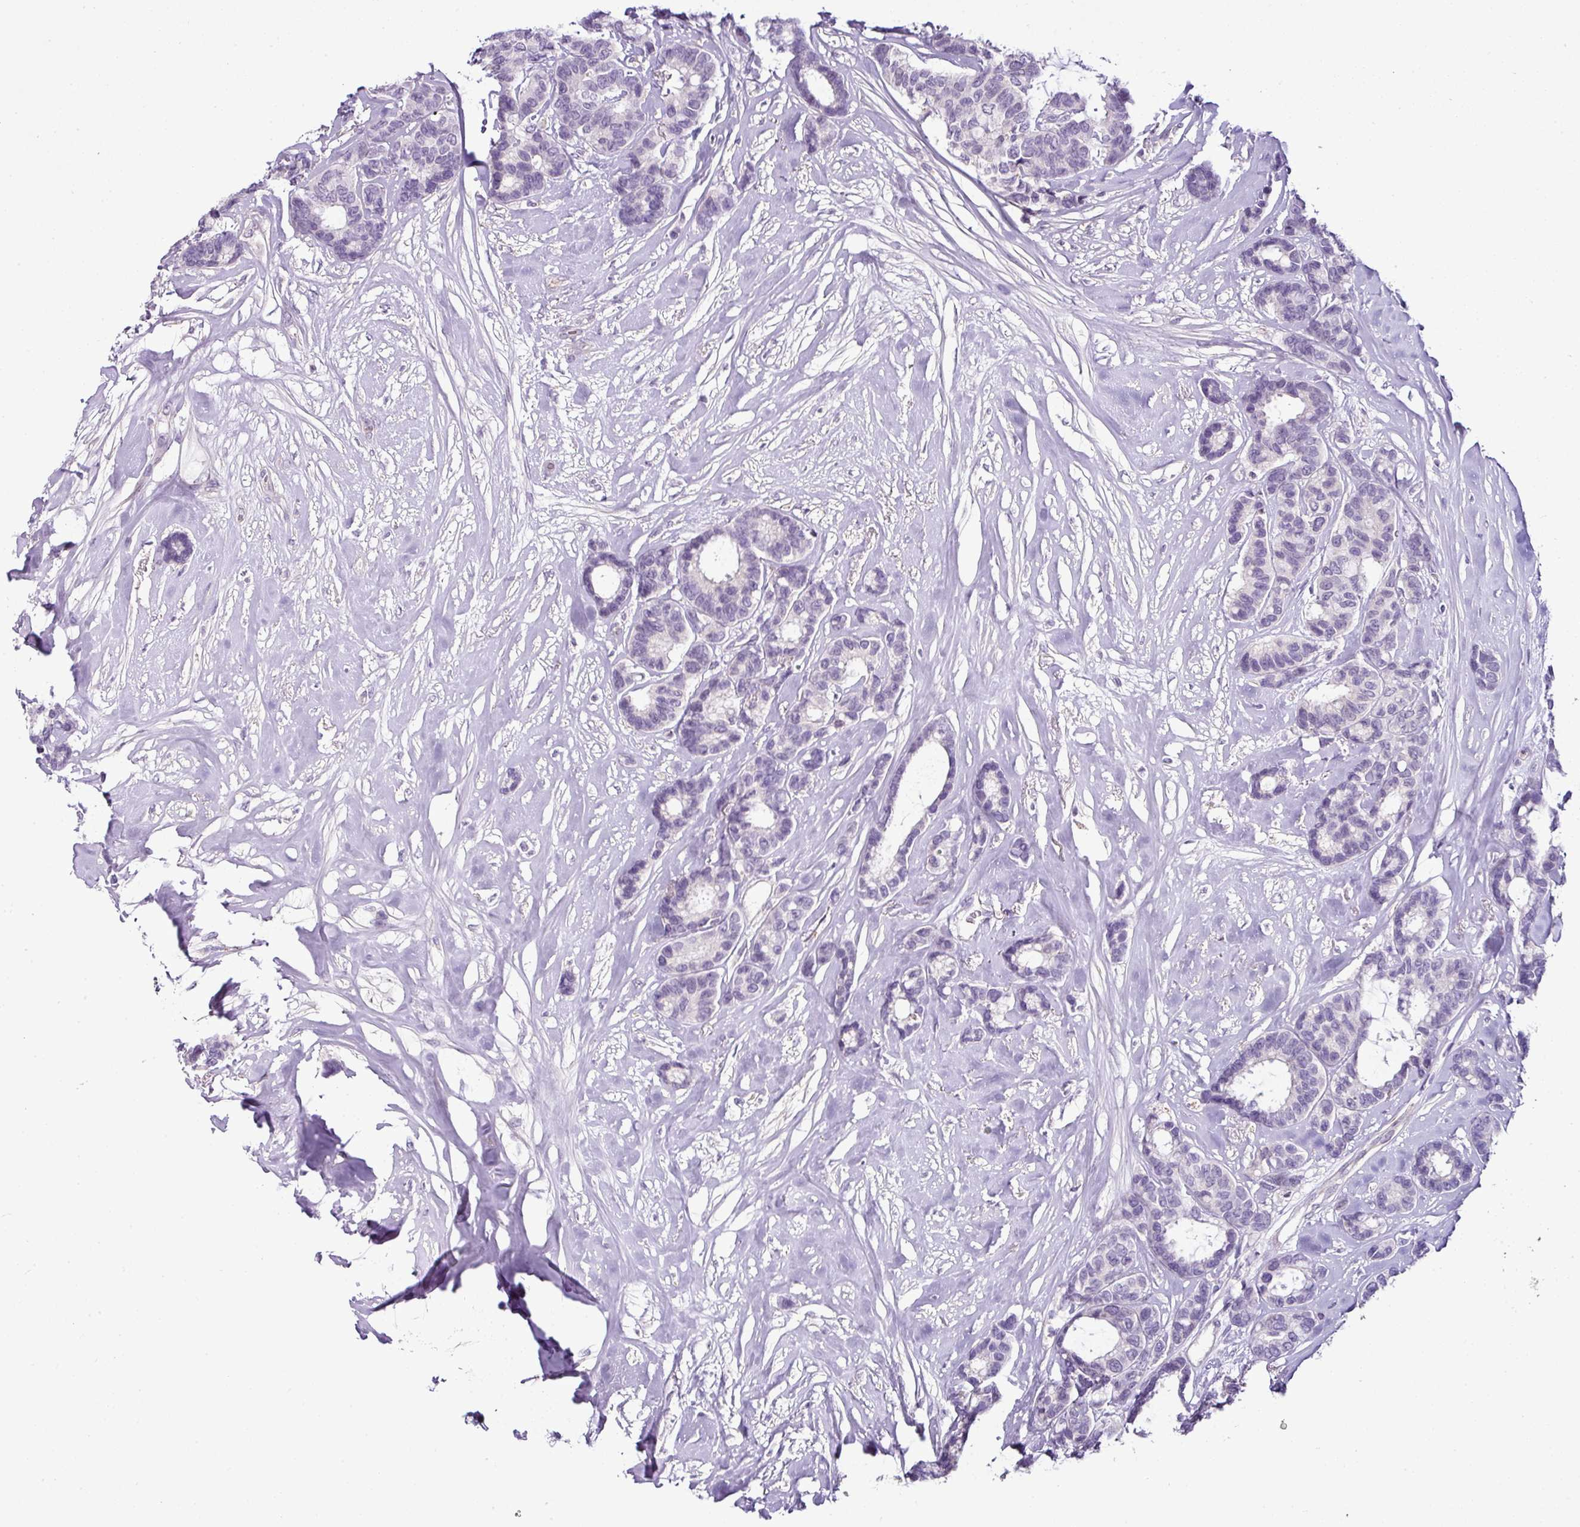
{"staining": {"intensity": "negative", "quantity": "none", "location": "none"}, "tissue": "breast cancer", "cell_type": "Tumor cells", "image_type": "cancer", "snomed": [{"axis": "morphology", "description": "Duct carcinoma"}, {"axis": "topography", "description": "Breast"}], "caption": "A histopathology image of invasive ductal carcinoma (breast) stained for a protein displays no brown staining in tumor cells. The staining is performed using DAB brown chromogen with nuclei counter-stained in using hematoxylin.", "gene": "TEX30", "patient": {"sex": "female", "age": 87}}